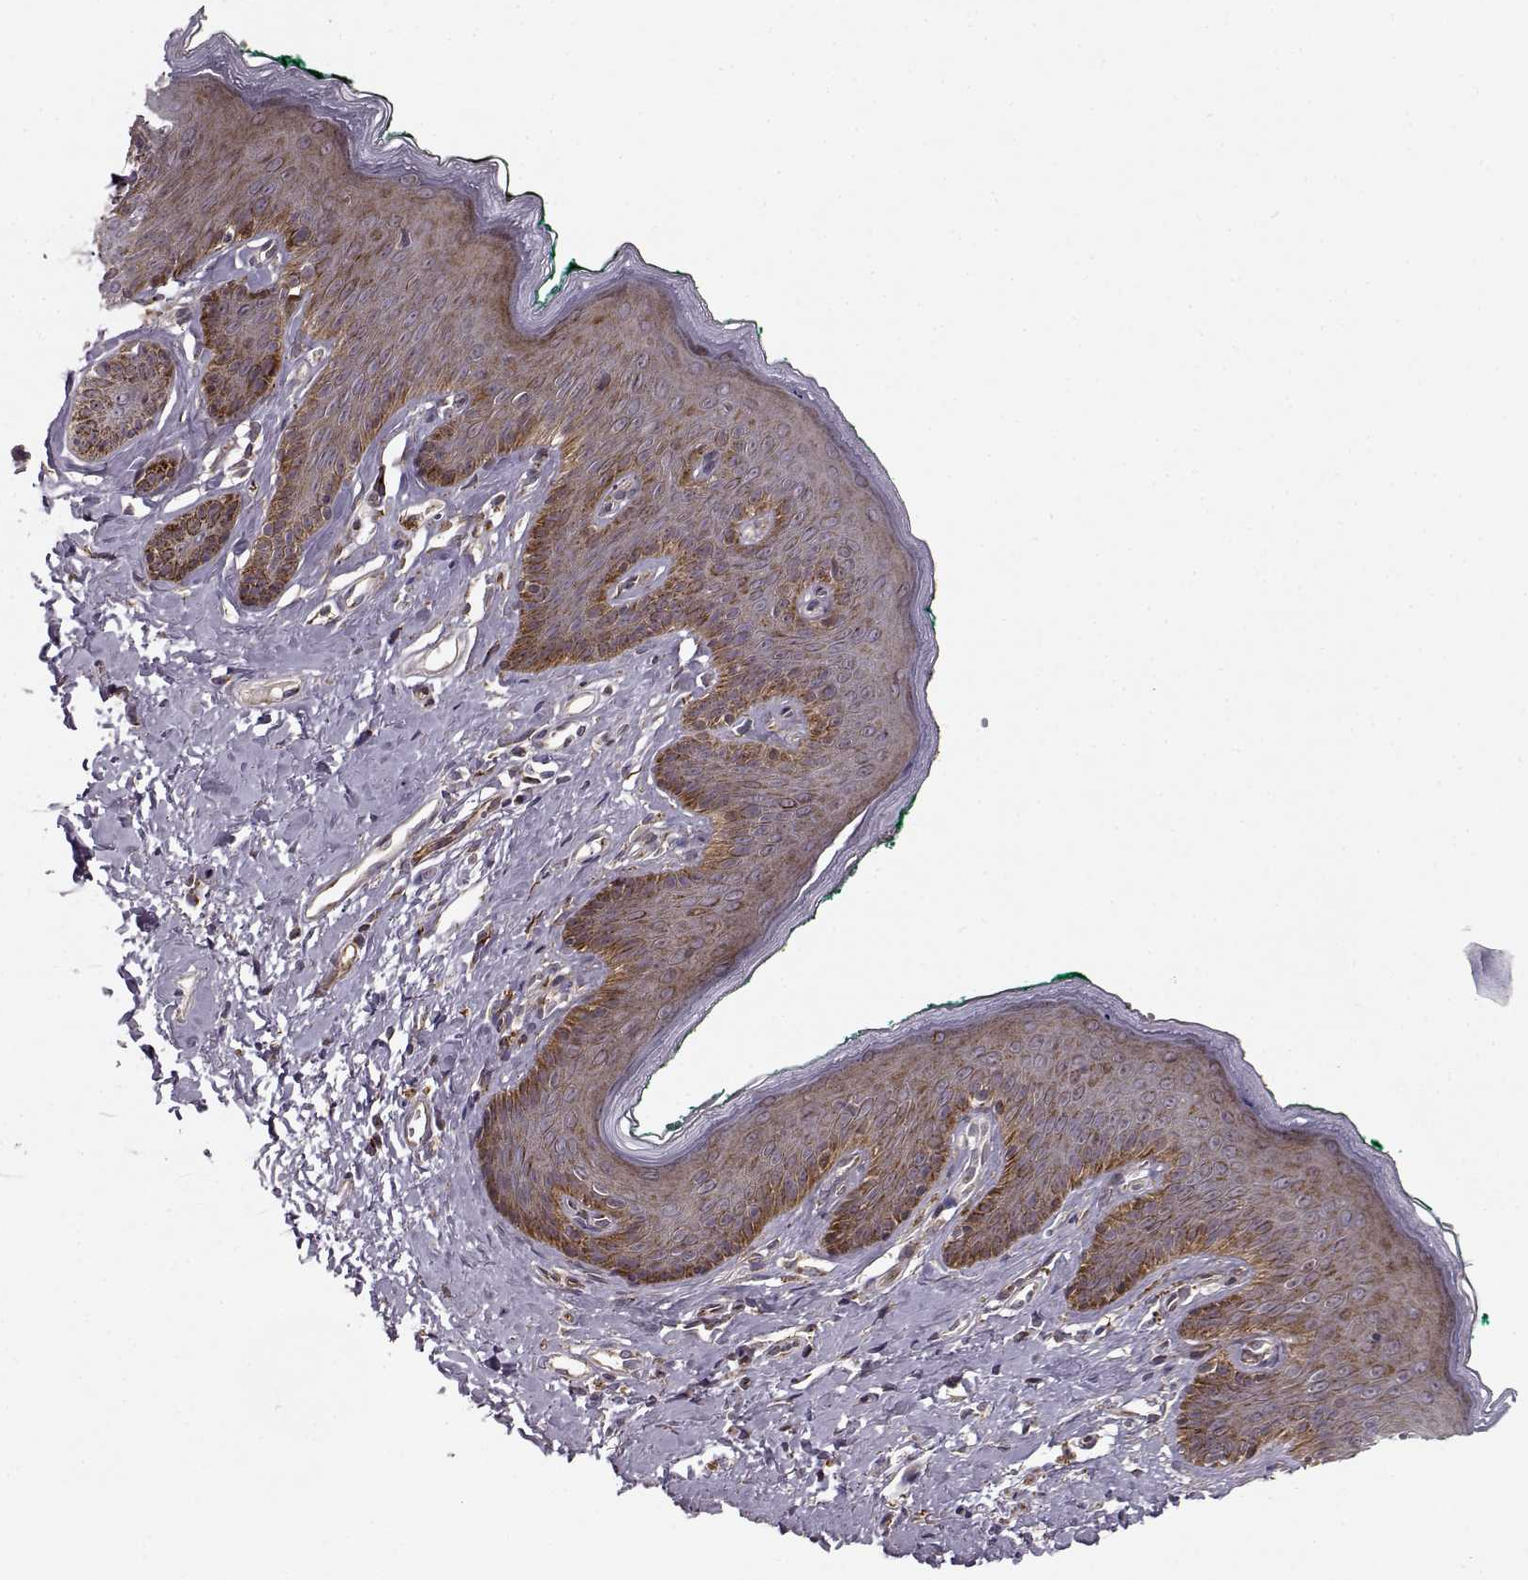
{"staining": {"intensity": "moderate", "quantity": ">75%", "location": "cytoplasmic/membranous"}, "tissue": "skin", "cell_type": "Epidermal cells", "image_type": "normal", "snomed": [{"axis": "morphology", "description": "Normal tissue, NOS"}, {"axis": "topography", "description": "Vulva"}], "caption": "Normal skin was stained to show a protein in brown. There is medium levels of moderate cytoplasmic/membranous staining in approximately >75% of epidermal cells.", "gene": "MTR", "patient": {"sex": "female", "age": 66}}